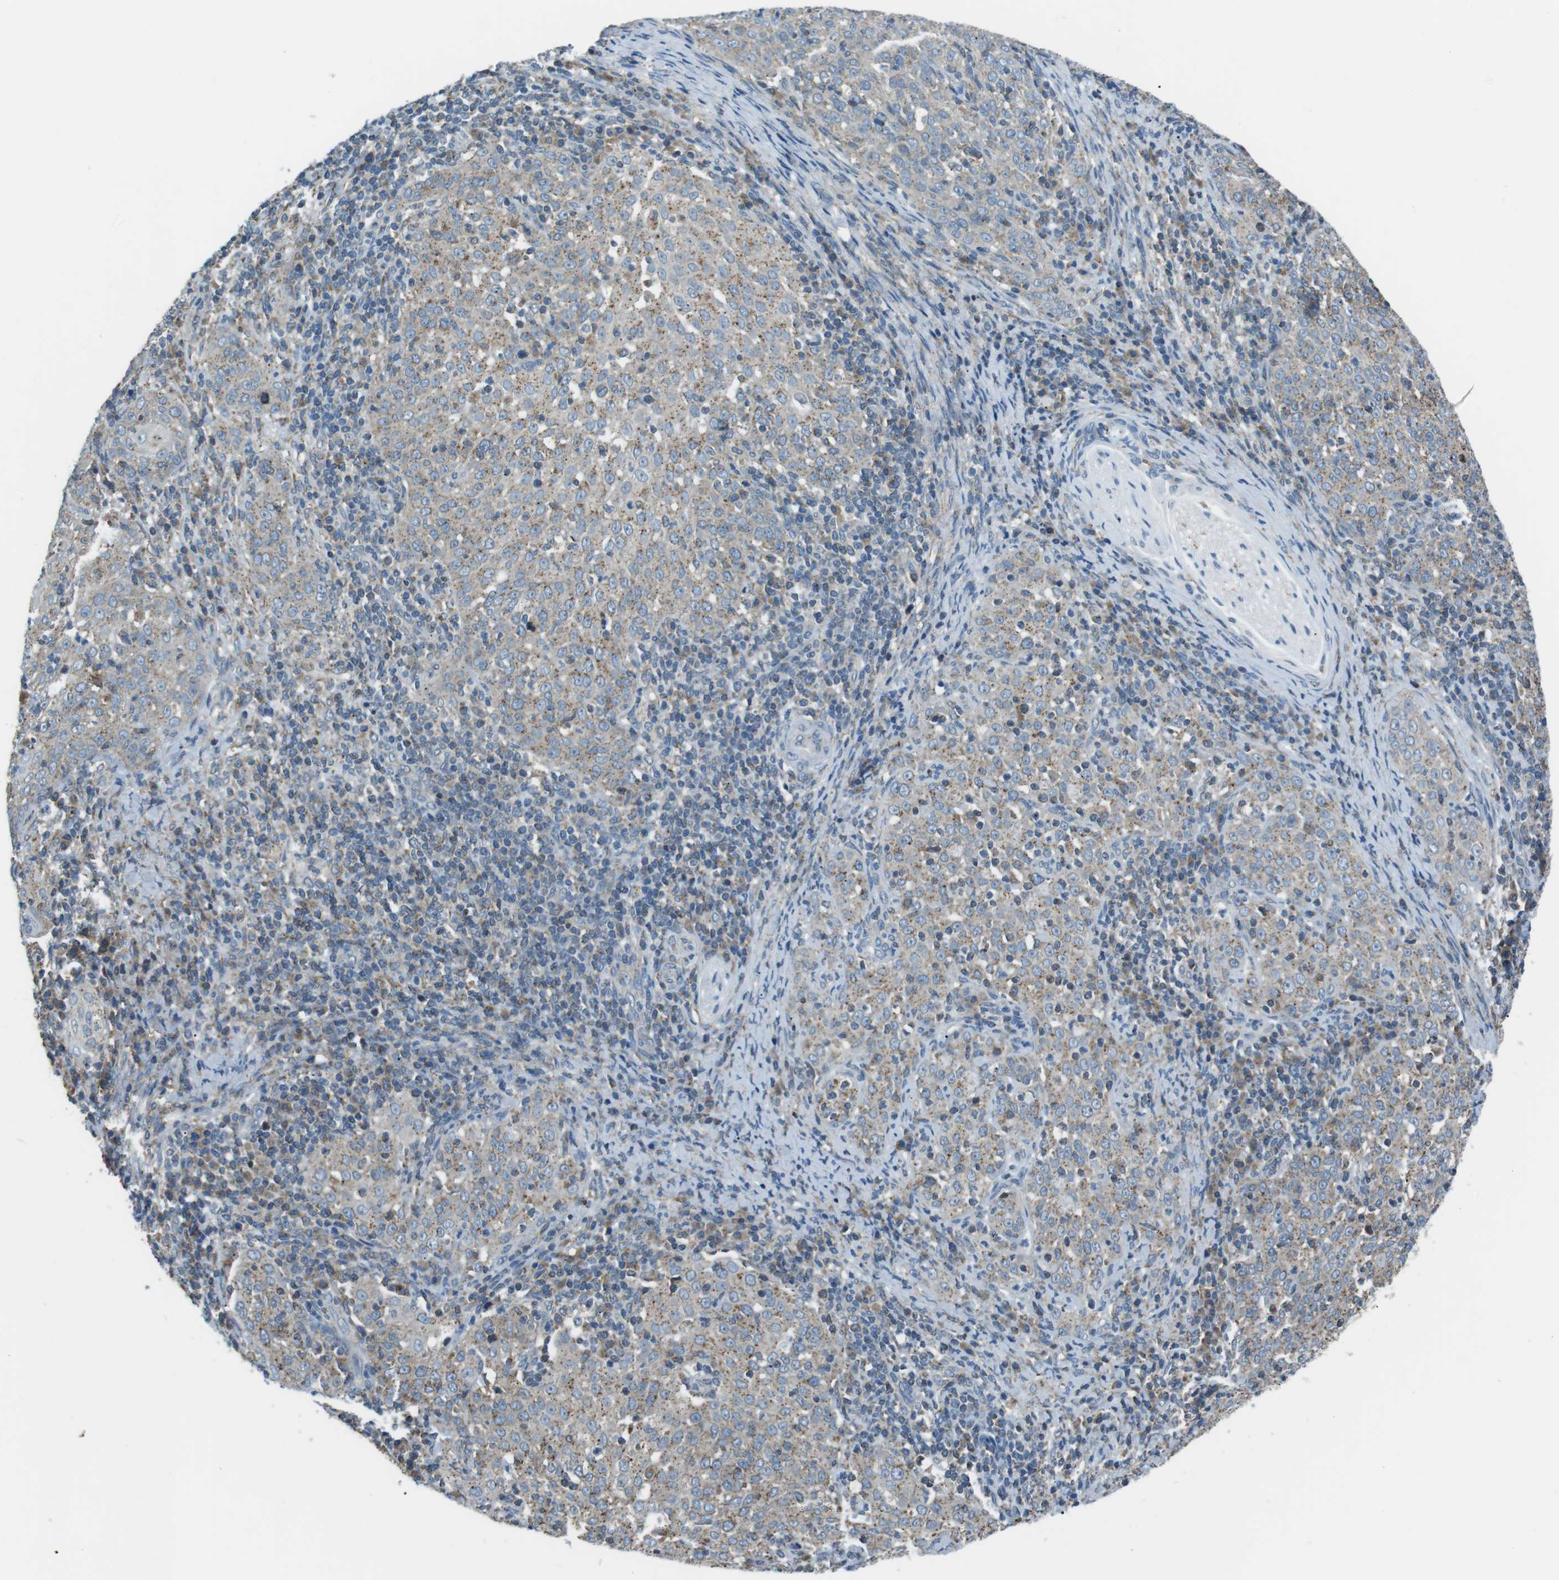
{"staining": {"intensity": "weak", "quantity": ">75%", "location": "cytoplasmic/membranous"}, "tissue": "cervical cancer", "cell_type": "Tumor cells", "image_type": "cancer", "snomed": [{"axis": "morphology", "description": "Squamous cell carcinoma, NOS"}, {"axis": "topography", "description": "Cervix"}], "caption": "The histopathology image displays staining of squamous cell carcinoma (cervical), revealing weak cytoplasmic/membranous protein staining (brown color) within tumor cells.", "gene": "FAM3B", "patient": {"sex": "female", "age": 51}}